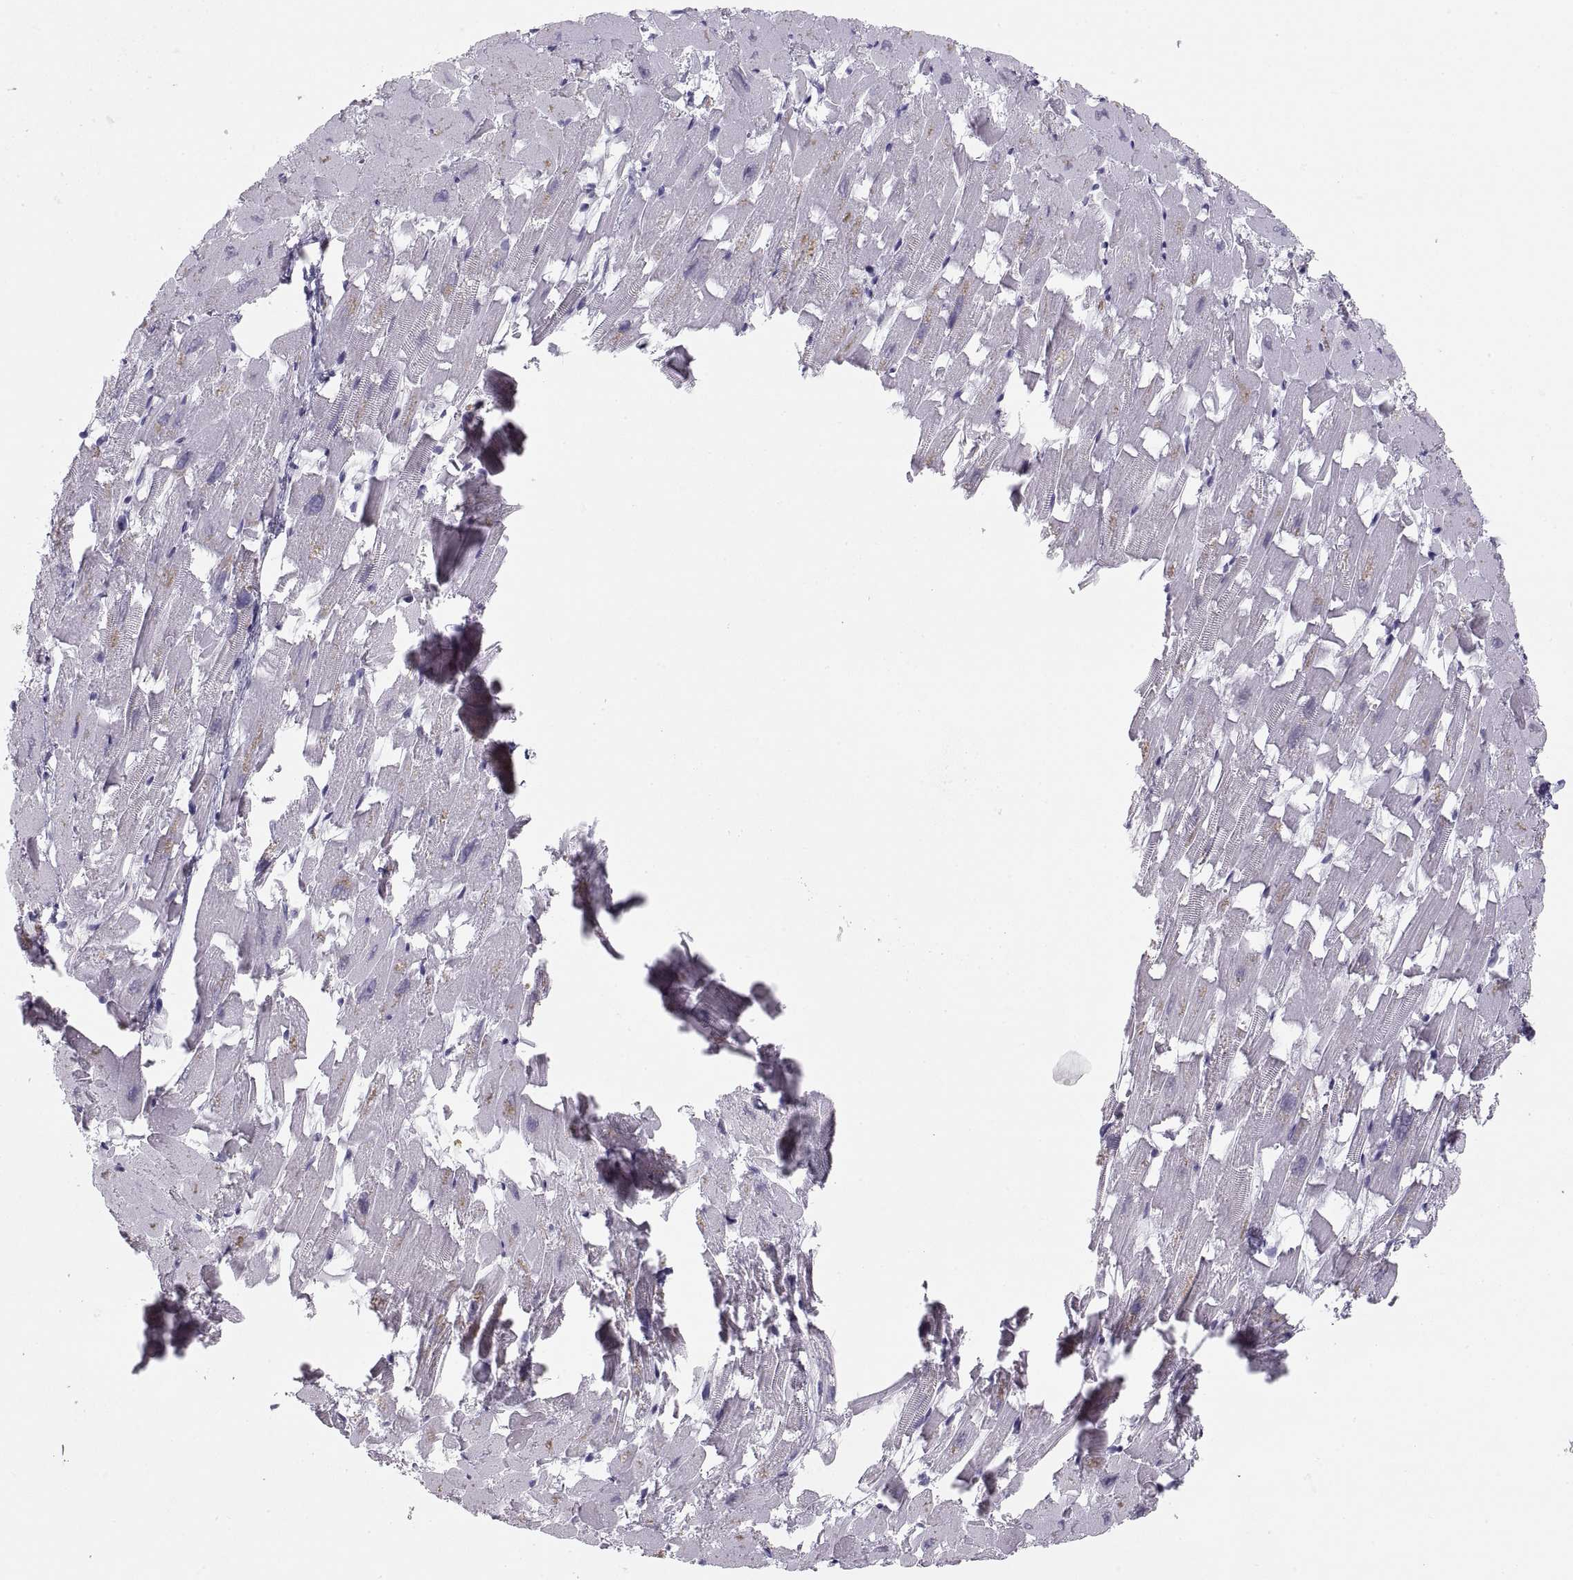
{"staining": {"intensity": "negative", "quantity": "none", "location": "none"}, "tissue": "heart muscle", "cell_type": "Cardiomyocytes", "image_type": "normal", "snomed": [{"axis": "morphology", "description": "Normal tissue, NOS"}, {"axis": "topography", "description": "Heart"}], "caption": "Cardiomyocytes are negative for protein expression in unremarkable human heart muscle. (DAB immunohistochemistry, high magnification).", "gene": "MAGEB2", "patient": {"sex": "female", "age": 64}}